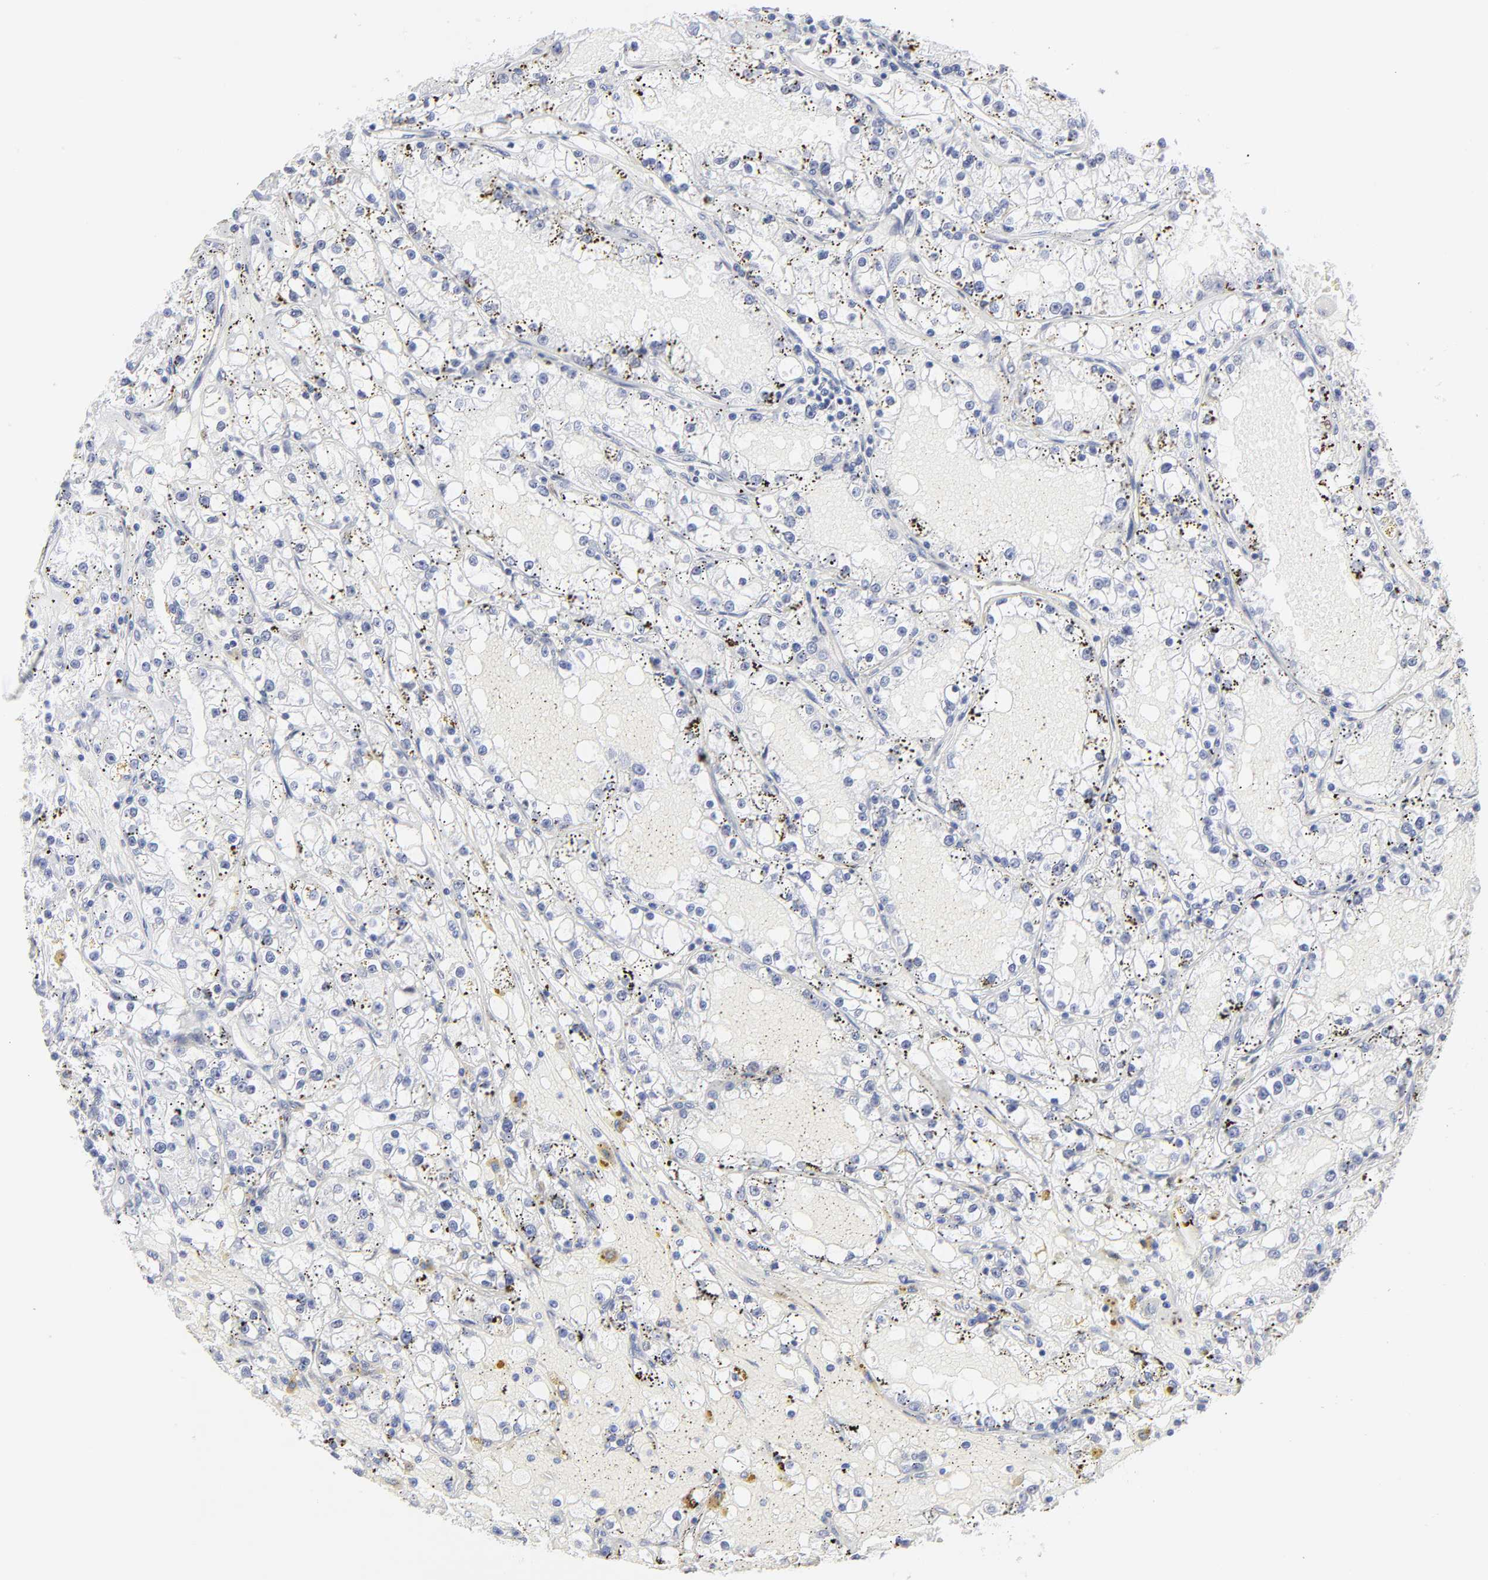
{"staining": {"intensity": "negative", "quantity": "none", "location": "none"}, "tissue": "renal cancer", "cell_type": "Tumor cells", "image_type": "cancer", "snomed": [{"axis": "morphology", "description": "Adenocarcinoma, NOS"}, {"axis": "topography", "description": "Kidney"}], "caption": "High power microscopy histopathology image of an IHC histopathology image of renal adenocarcinoma, revealing no significant expression in tumor cells.", "gene": "PDGFRB", "patient": {"sex": "male", "age": 56}}